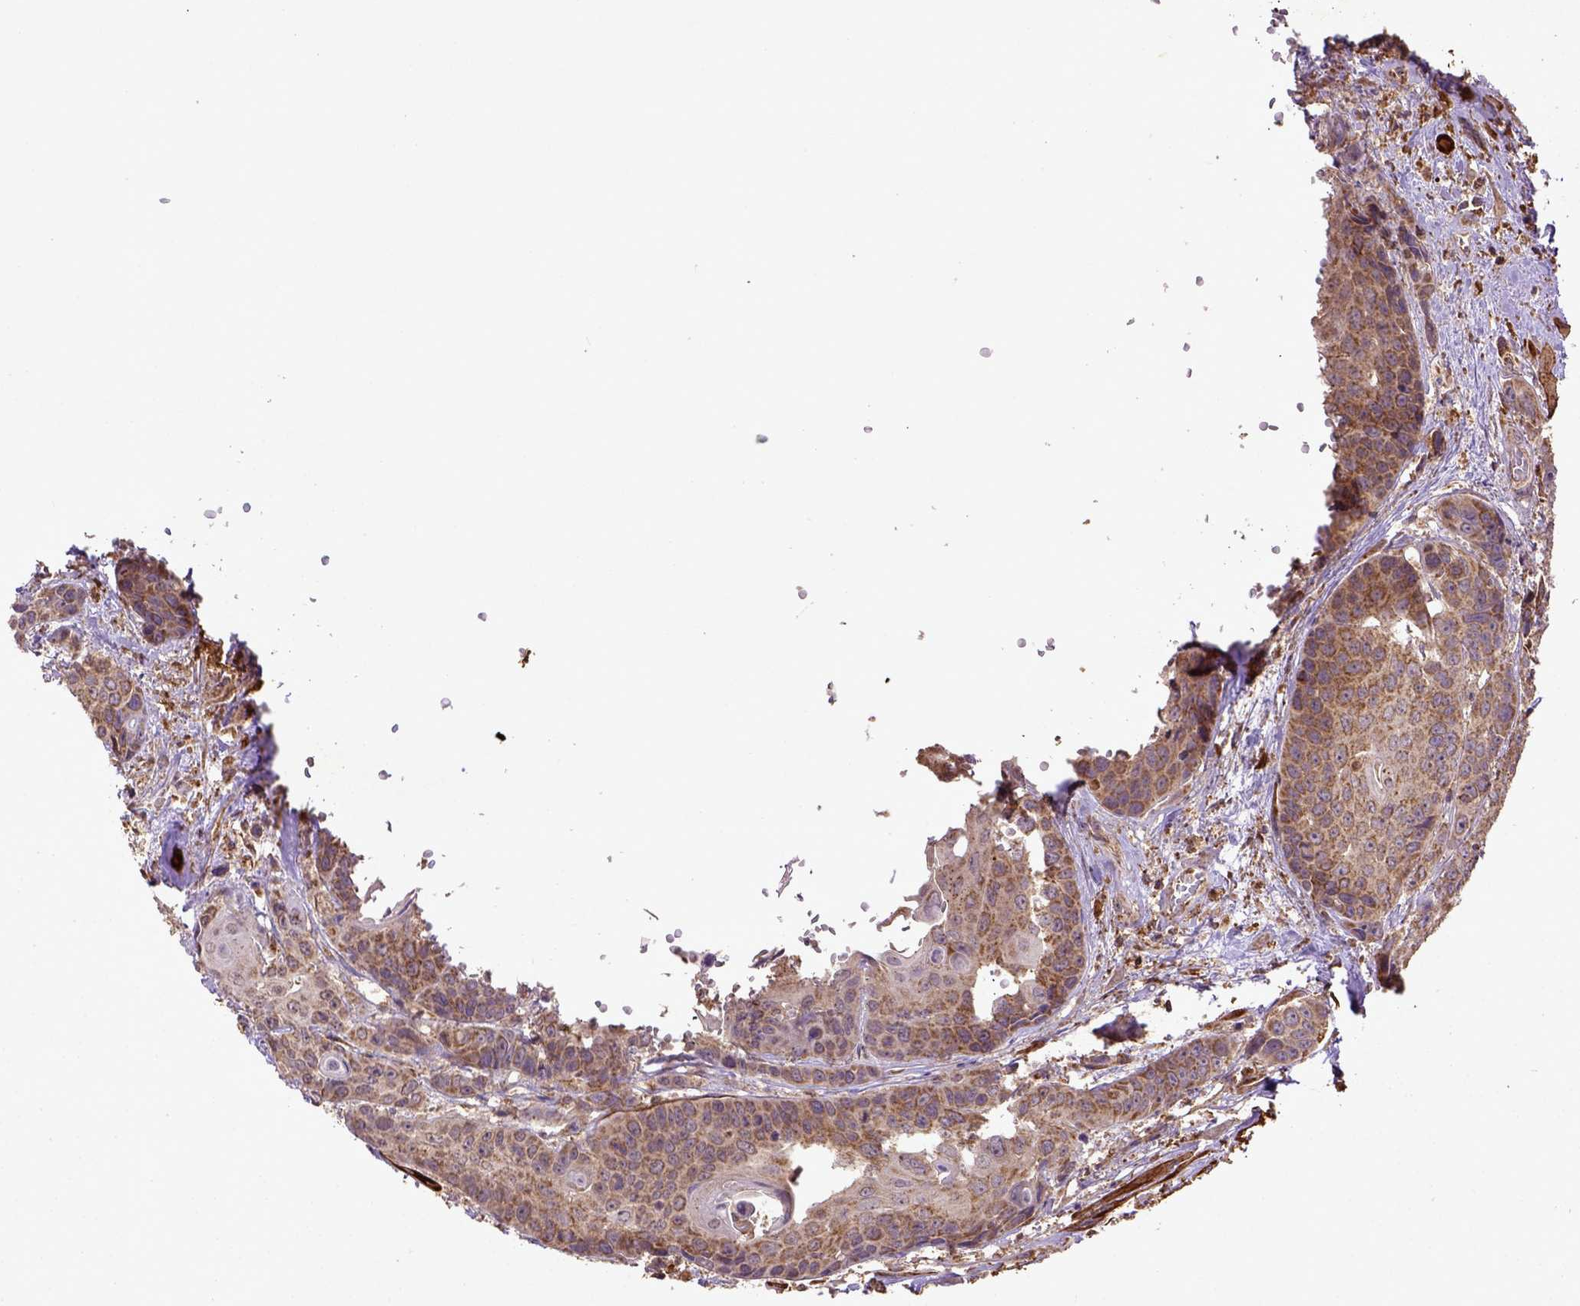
{"staining": {"intensity": "moderate", "quantity": ">75%", "location": "cytoplasmic/membranous"}, "tissue": "head and neck cancer", "cell_type": "Tumor cells", "image_type": "cancer", "snomed": [{"axis": "morphology", "description": "Squamous cell carcinoma, NOS"}, {"axis": "topography", "description": "Oral tissue"}, {"axis": "topography", "description": "Head-Neck"}], "caption": "A high-resolution image shows immunohistochemistry staining of head and neck cancer (squamous cell carcinoma), which shows moderate cytoplasmic/membranous positivity in approximately >75% of tumor cells. (DAB (3,3'-diaminobenzidine) IHC with brightfield microscopy, high magnification).", "gene": "MT-CO1", "patient": {"sex": "male", "age": 56}}